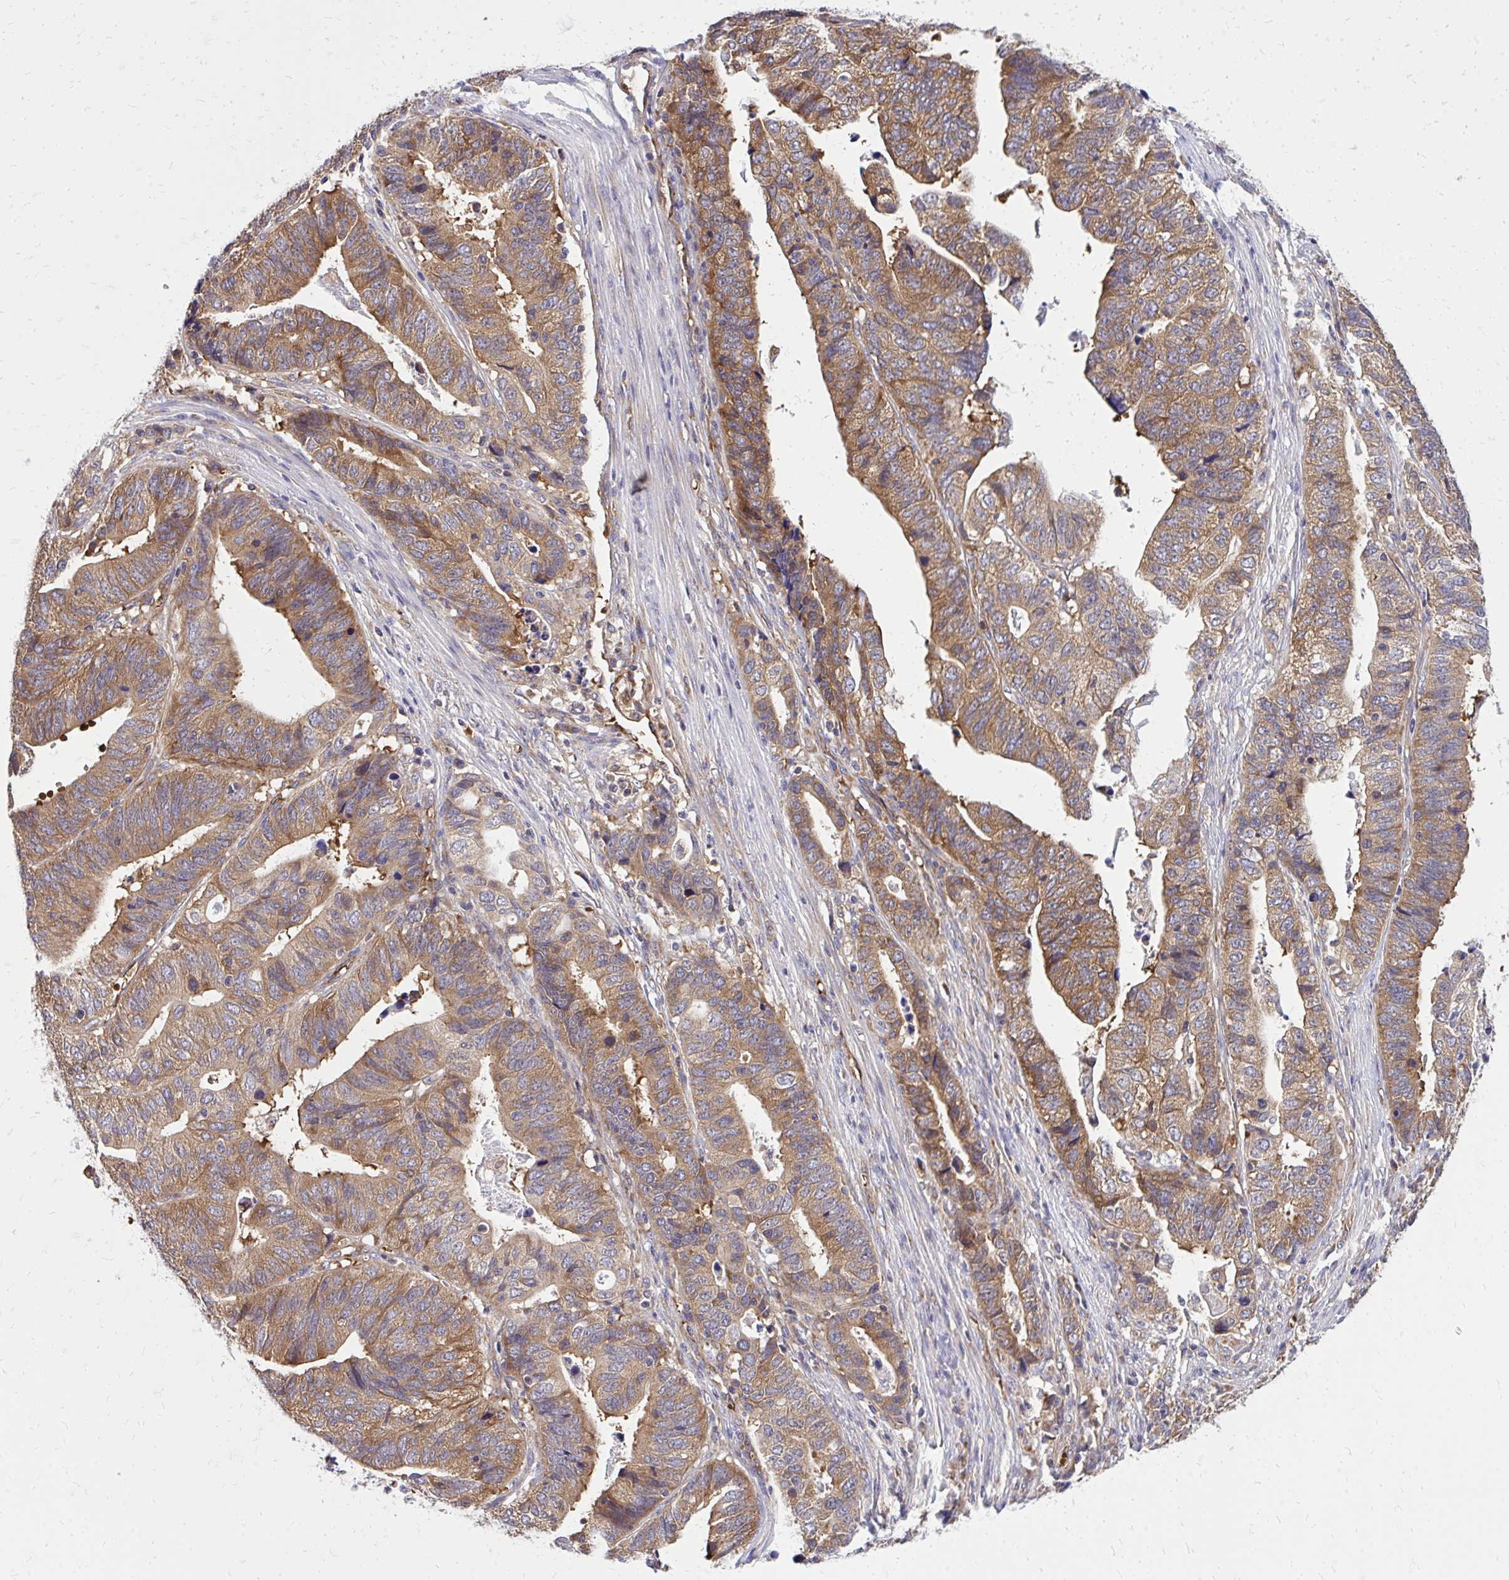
{"staining": {"intensity": "moderate", "quantity": ">75%", "location": "cytoplasmic/membranous"}, "tissue": "stomach cancer", "cell_type": "Tumor cells", "image_type": "cancer", "snomed": [{"axis": "morphology", "description": "Adenocarcinoma, NOS"}, {"axis": "topography", "description": "Stomach, upper"}], "caption": "High-magnification brightfield microscopy of stomach cancer stained with DAB (3,3'-diaminobenzidine) (brown) and counterstained with hematoxylin (blue). tumor cells exhibit moderate cytoplasmic/membranous staining is appreciated in approximately>75% of cells. Using DAB (brown) and hematoxylin (blue) stains, captured at high magnification using brightfield microscopy.", "gene": "PDK4", "patient": {"sex": "female", "age": 67}}